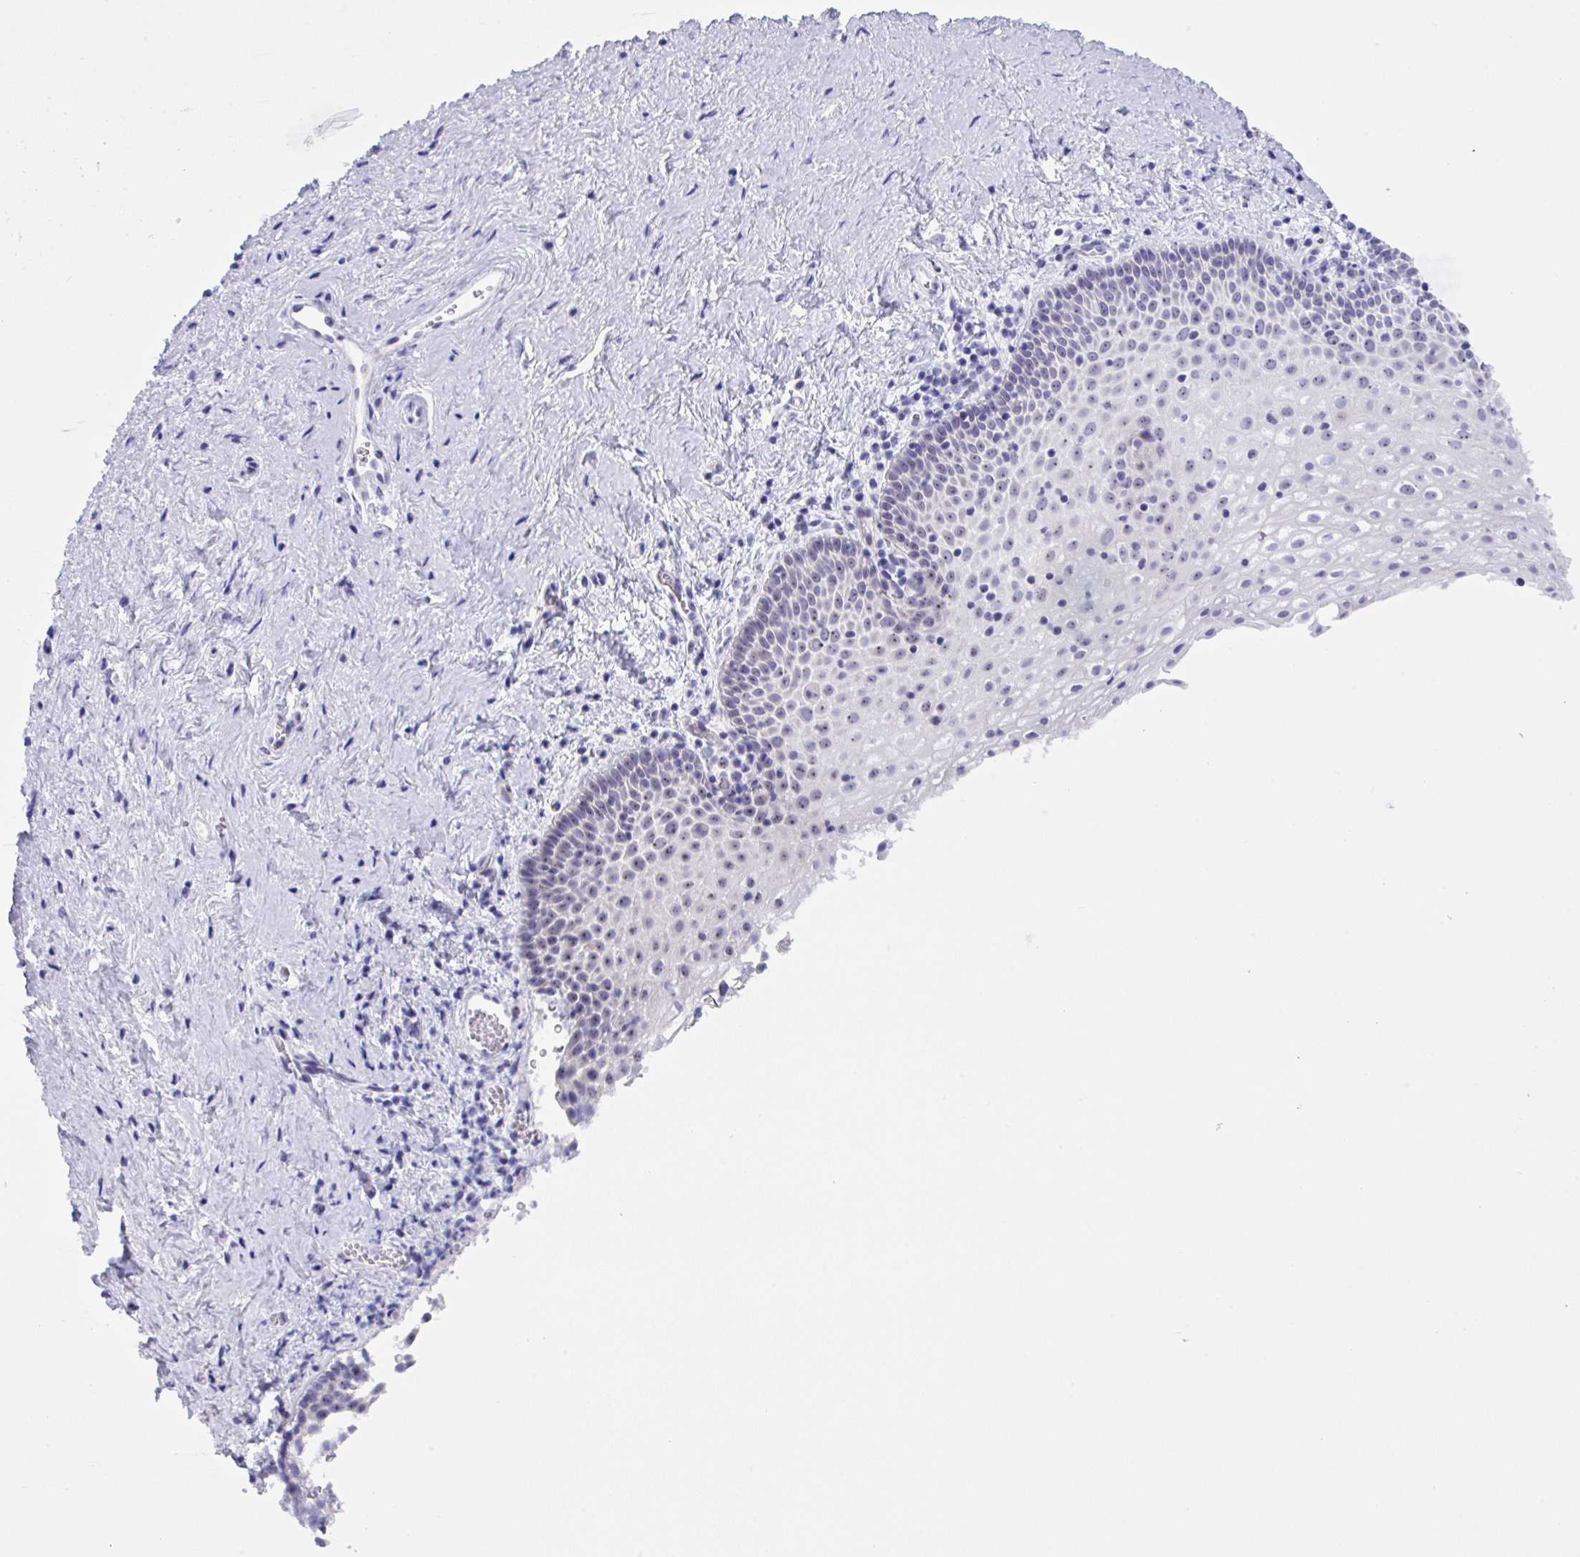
{"staining": {"intensity": "negative", "quantity": "none", "location": "none"}, "tissue": "vagina", "cell_type": "Squamous epithelial cells", "image_type": "normal", "snomed": [{"axis": "morphology", "description": "Normal tissue, NOS"}, {"axis": "topography", "description": "Vagina"}], "caption": "Squamous epithelial cells show no significant protein positivity in benign vagina. (DAB (3,3'-diaminobenzidine) immunohistochemistry visualized using brightfield microscopy, high magnification).", "gene": "YBX2", "patient": {"sex": "female", "age": 61}}